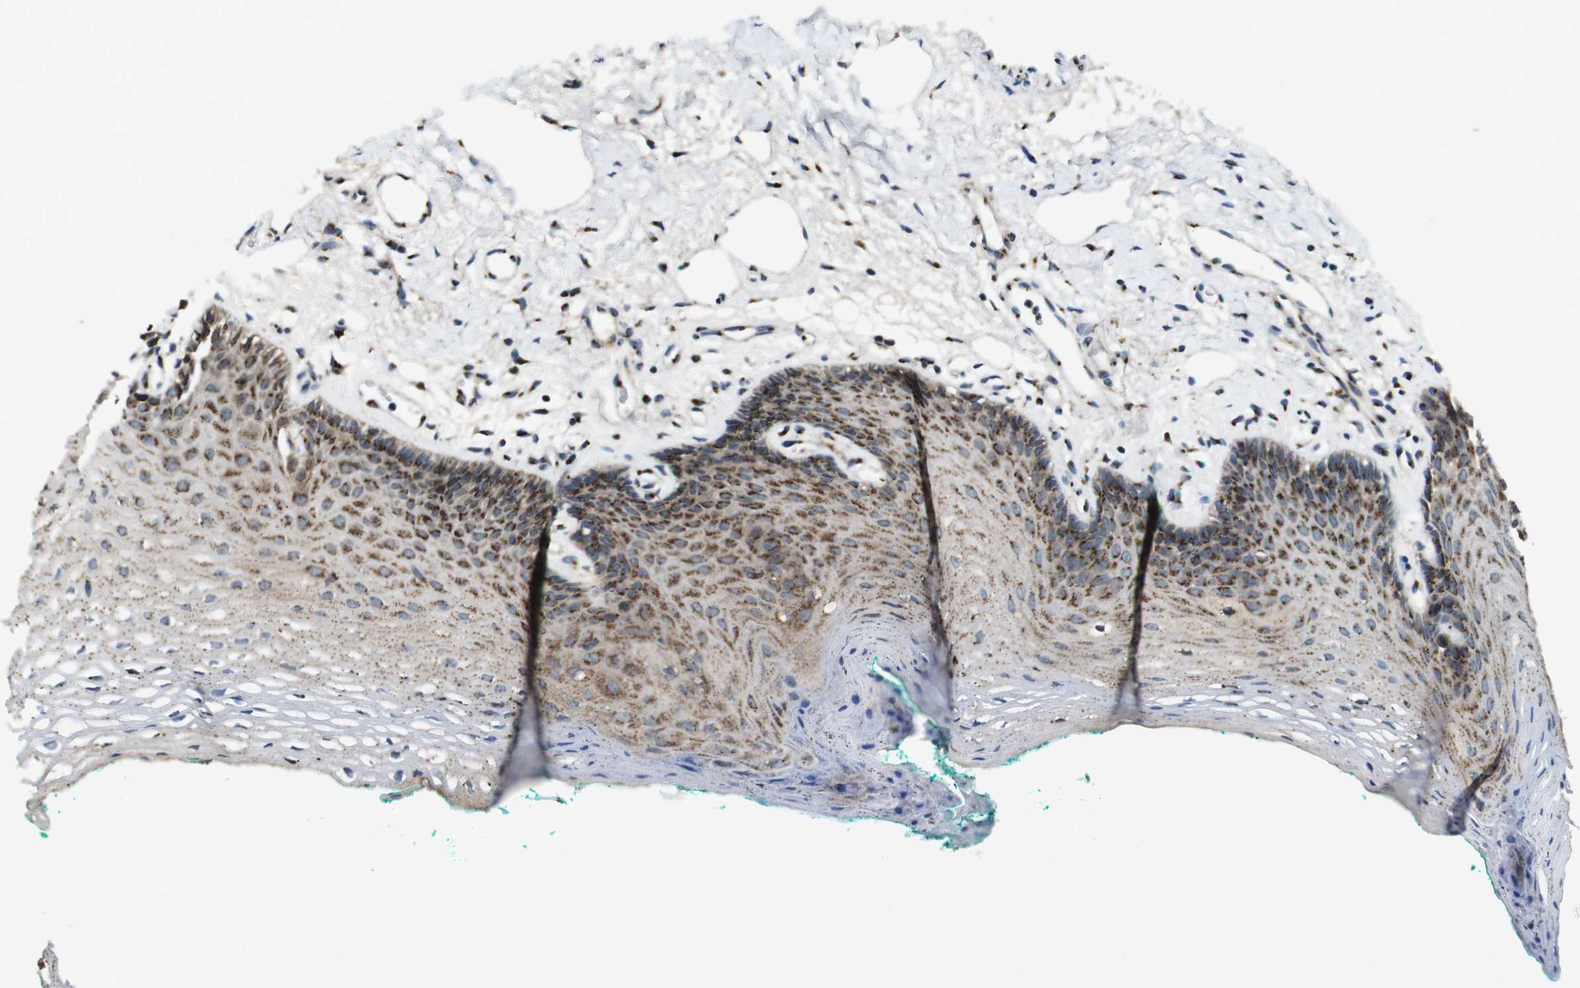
{"staining": {"intensity": "moderate", "quantity": ">75%", "location": "cytoplasmic/membranous"}, "tissue": "oral mucosa", "cell_type": "Squamous epithelial cells", "image_type": "normal", "snomed": [{"axis": "morphology", "description": "Normal tissue, NOS"}, {"axis": "topography", "description": "Skeletal muscle"}, {"axis": "topography", "description": "Oral tissue"}, {"axis": "topography", "description": "Peripheral nerve tissue"}], "caption": "IHC (DAB (3,3'-diaminobenzidine)) staining of normal human oral mucosa displays moderate cytoplasmic/membranous protein staining in approximately >75% of squamous epithelial cells.", "gene": "ZFPL1", "patient": {"sex": "female", "age": 84}}